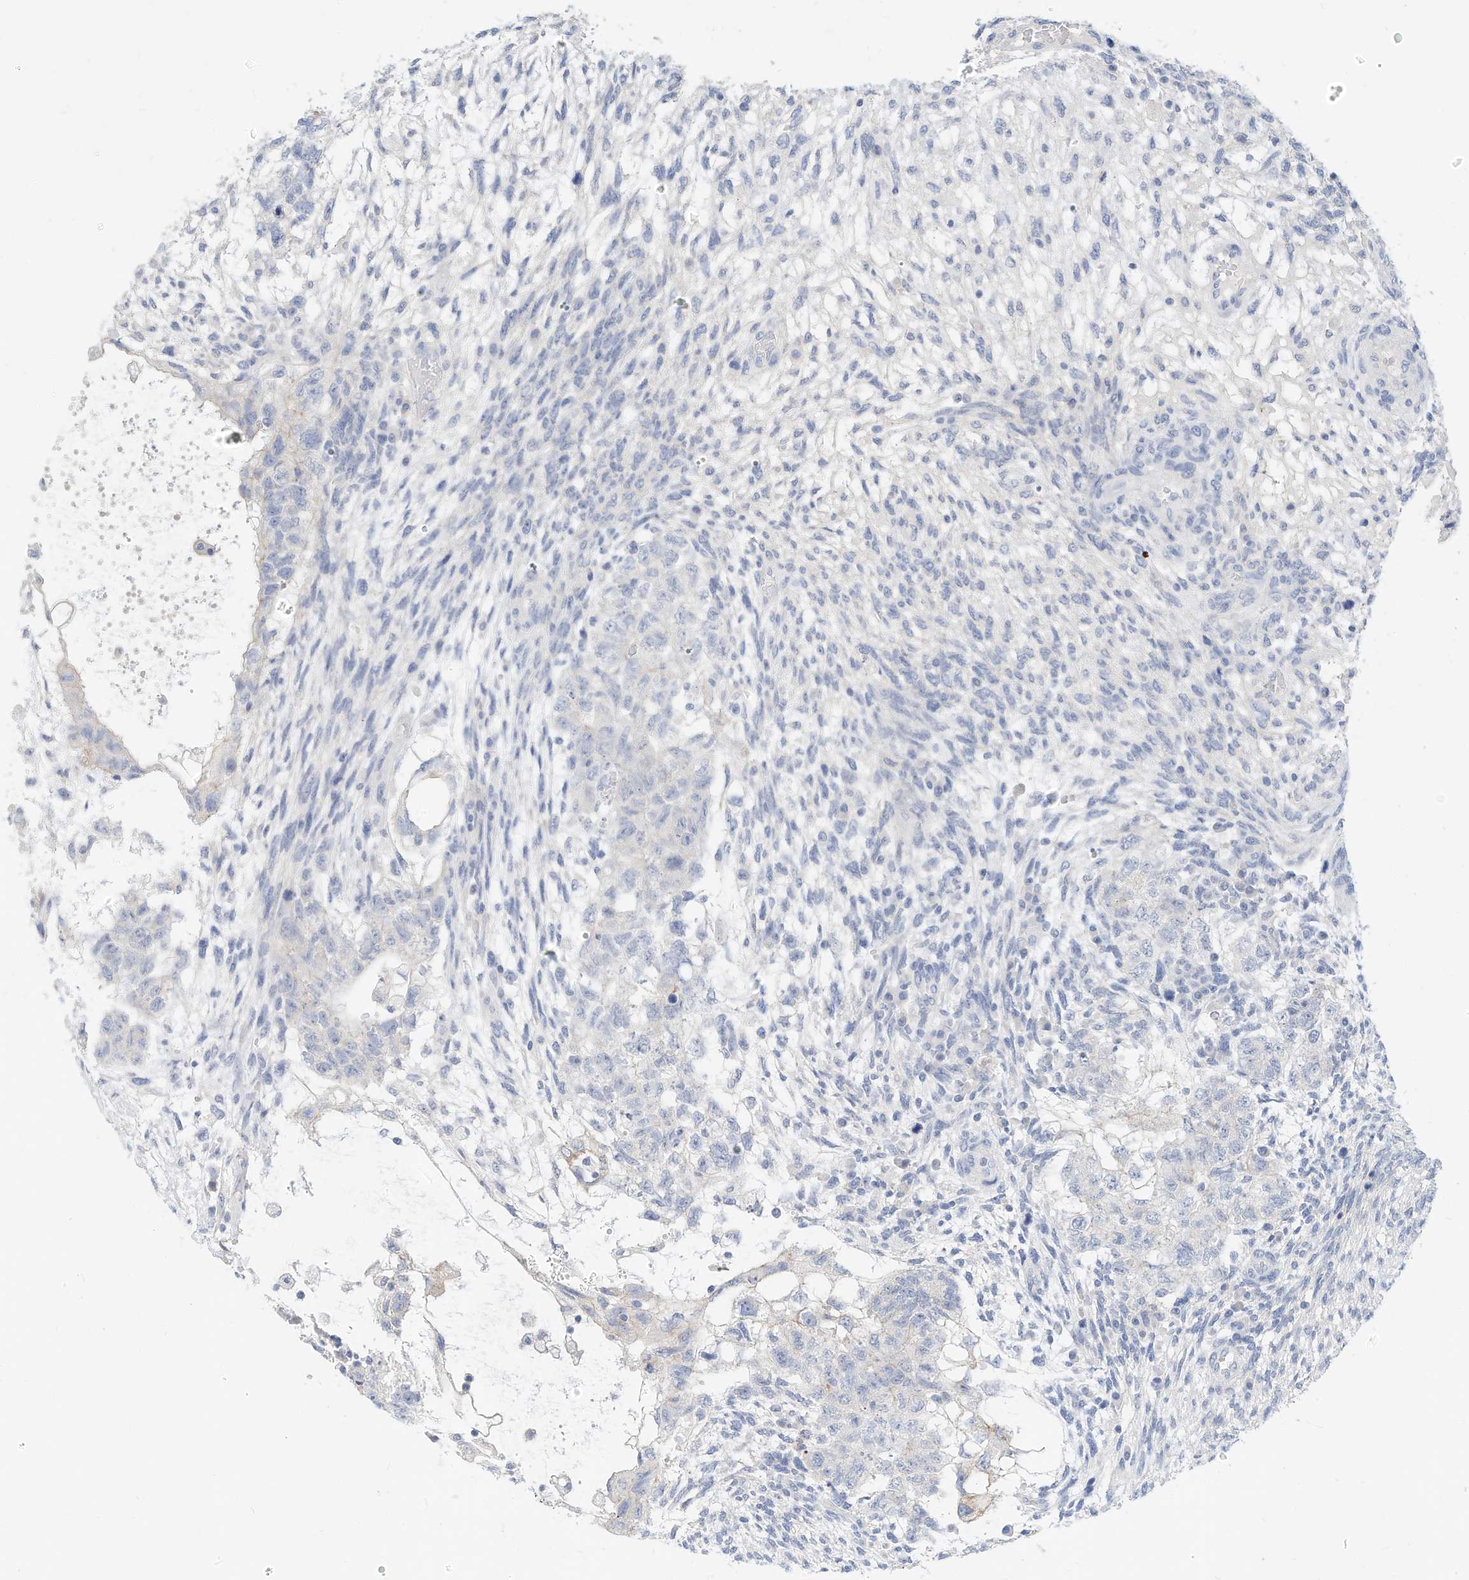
{"staining": {"intensity": "negative", "quantity": "none", "location": "none"}, "tissue": "testis cancer", "cell_type": "Tumor cells", "image_type": "cancer", "snomed": [{"axis": "morphology", "description": "Normal tissue, NOS"}, {"axis": "morphology", "description": "Carcinoma, Embryonal, NOS"}, {"axis": "topography", "description": "Testis"}], "caption": "Immunohistochemical staining of testis embryonal carcinoma displays no significant positivity in tumor cells.", "gene": "SPOCD1", "patient": {"sex": "male", "age": 36}}